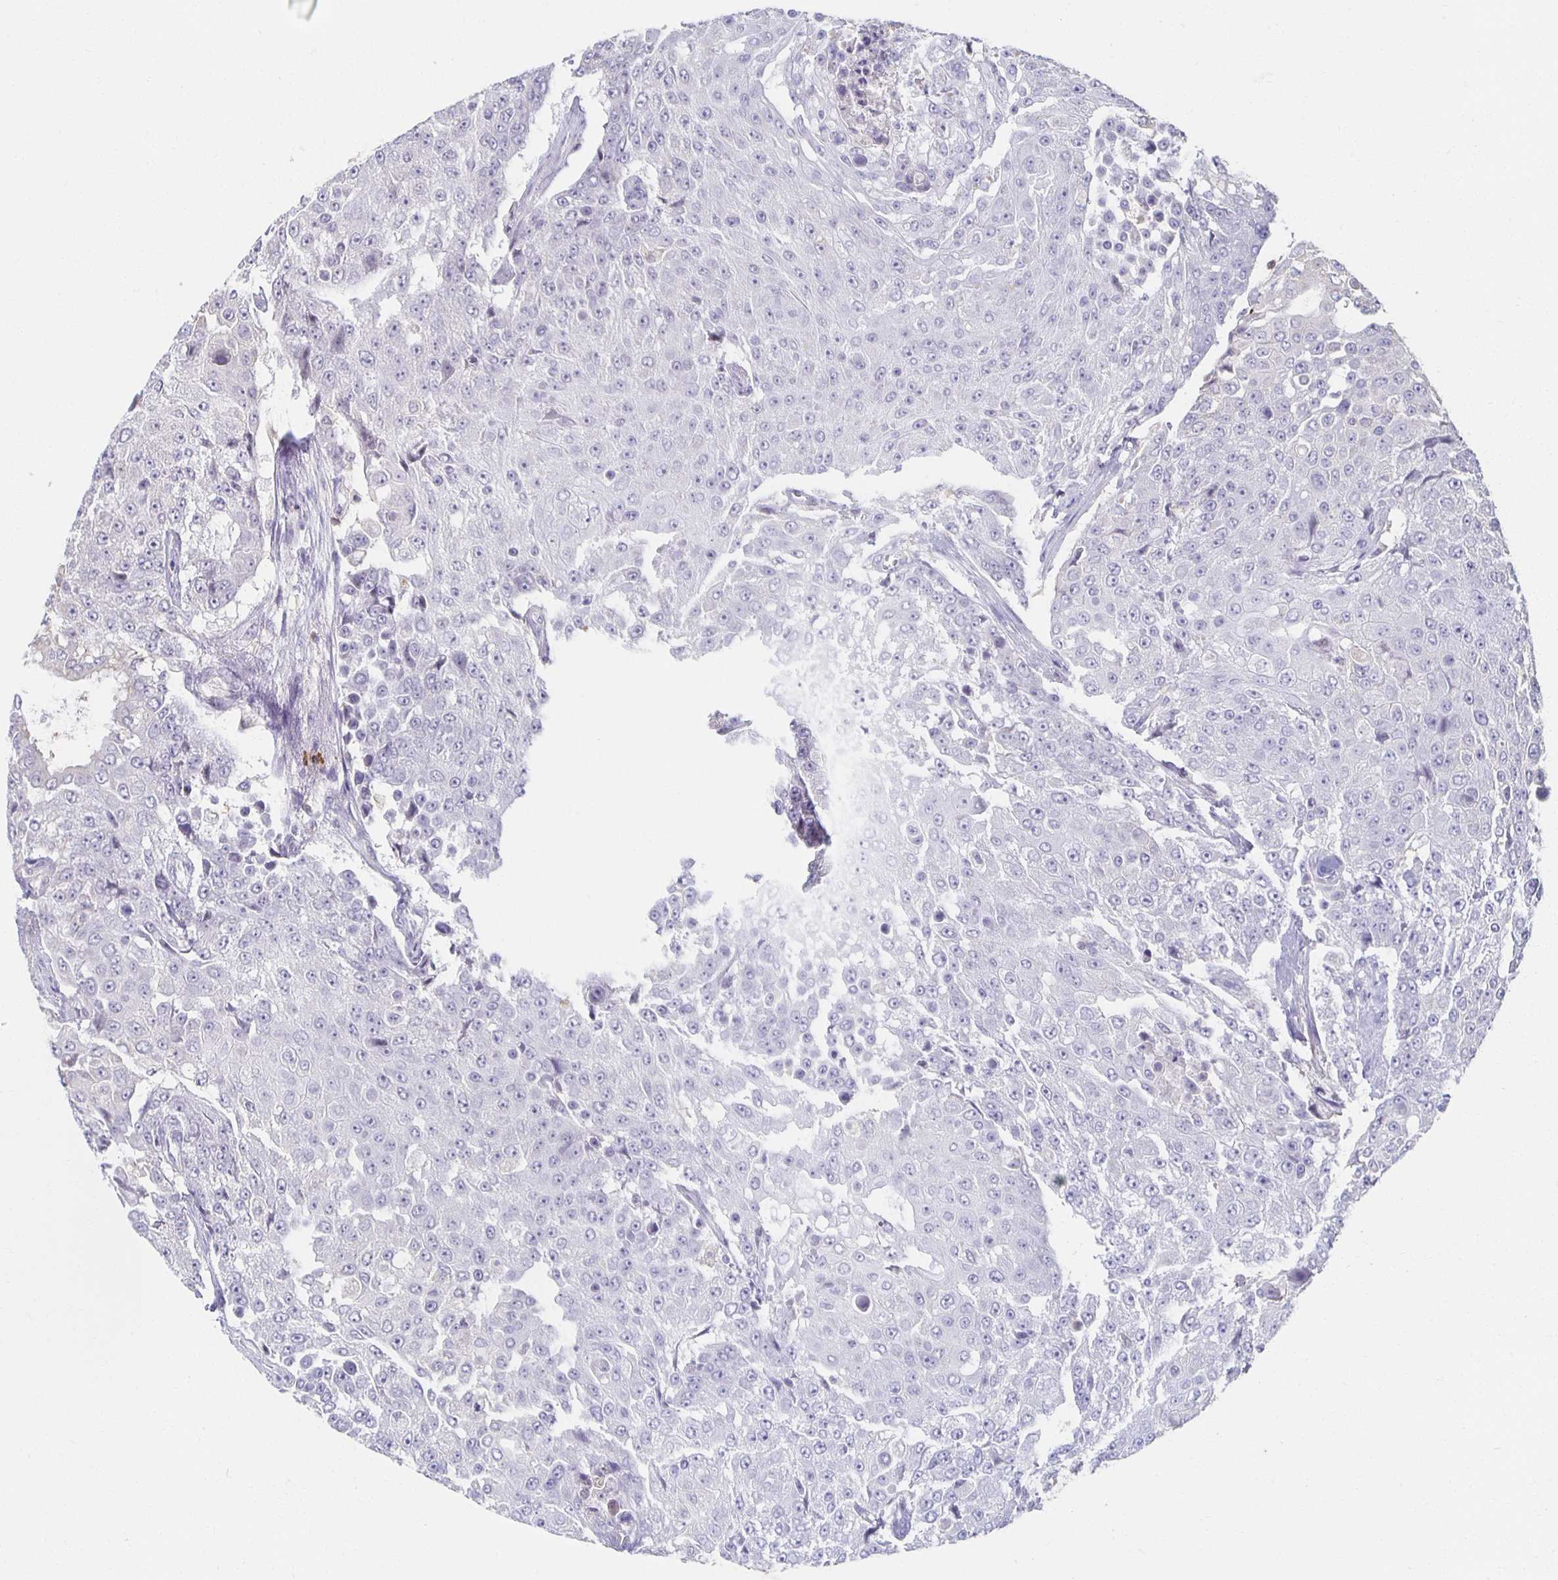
{"staining": {"intensity": "negative", "quantity": "none", "location": "none"}, "tissue": "urothelial cancer", "cell_type": "Tumor cells", "image_type": "cancer", "snomed": [{"axis": "morphology", "description": "Urothelial carcinoma, High grade"}, {"axis": "topography", "description": "Urinary bladder"}], "caption": "Immunohistochemistry (IHC) photomicrograph of urothelial cancer stained for a protein (brown), which shows no positivity in tumor cells. (DAB IHC, high magnification).", "gene": "ZNF692", "patient": {"sex": "female", "age": 63}}